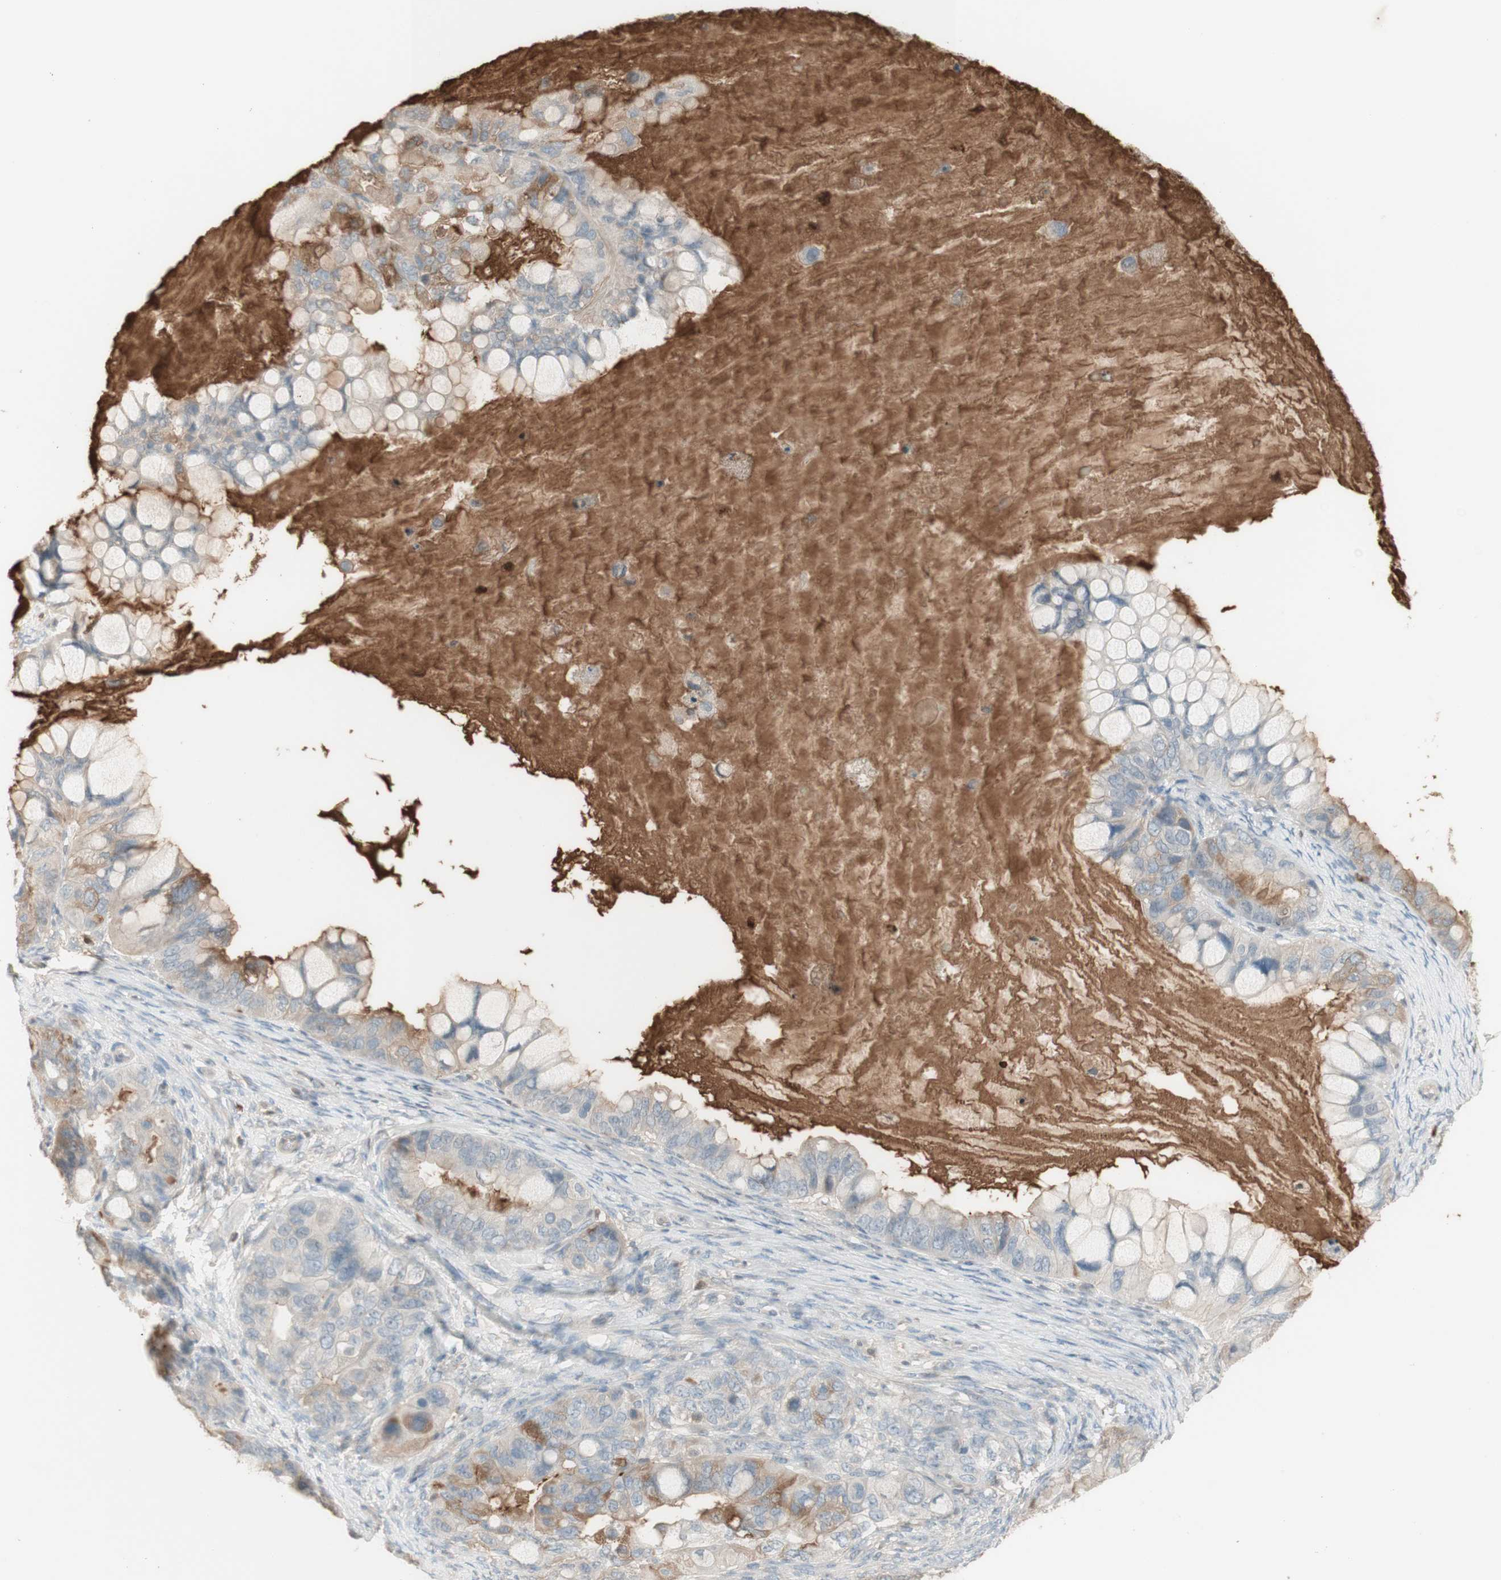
{"staining": {"intensity": "weak", "quantity": "25%-75%", "location": "cytoplasmic/membranous"}, "tissue": "ovarian cancer", "cell_type": "Tumor cells", "image_type": "cancer", "snomed": [{"axis": "morphology", "description": "Cystadenocarcinoma, mucinous, NOS"}, {"axis": "topography", "description": "Ovary"}], "caption": "Human ovarian cancer stained with a protein marker shows weak staining in tumor cells.", "gene": "NID1", "patient": {"sex": "female", "age": 80}}